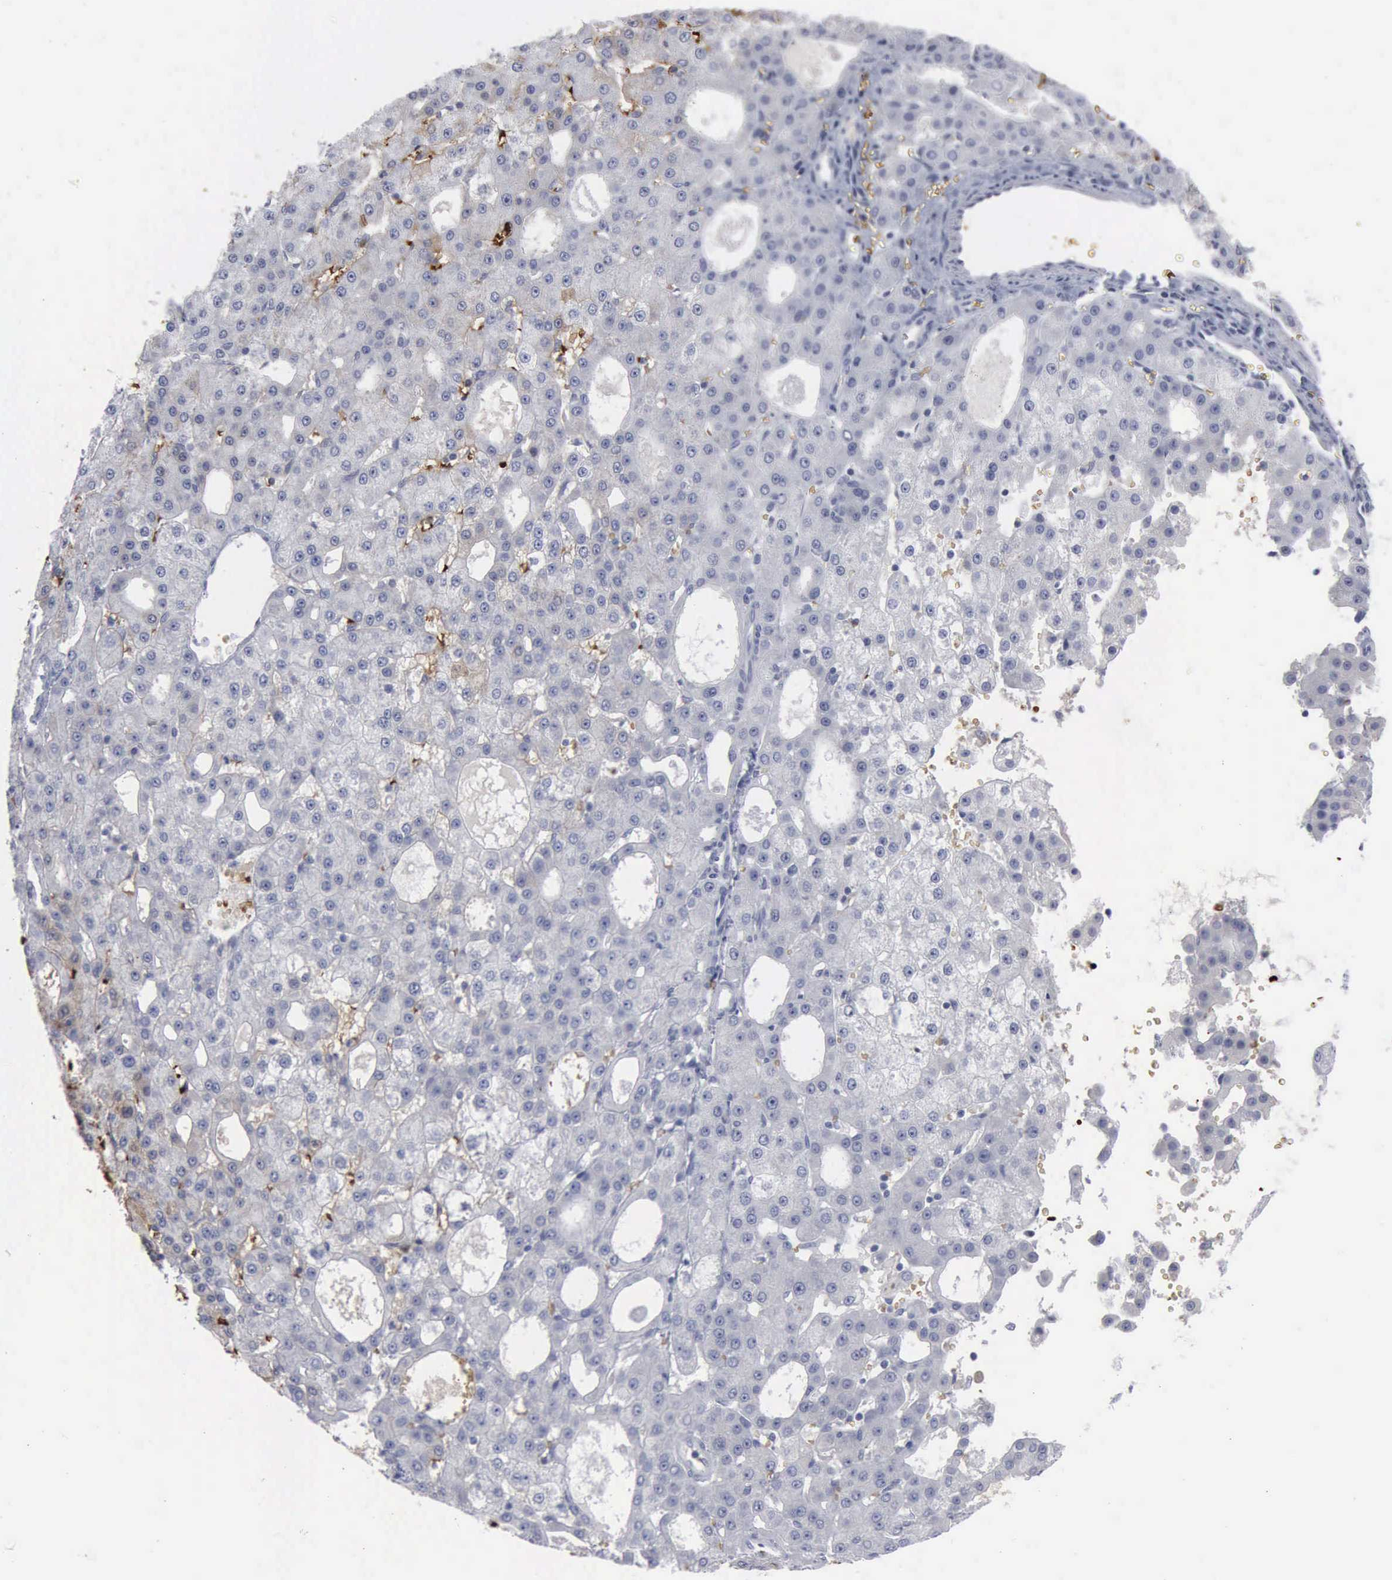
{"staining": {"intensity": "negative", "quantity": "none", "location": "none"}, "tissue": "liver cancer", "cell_type": "Tumor cells", "image_type": "cancer", "snomed": [{"axis": "morphology", "description": "Carcinoma, Hepatocellular, NOS"}, {"axis": "topography", "description": "Liver"}], "caption": "Protein analysis of liver cancer demonstrates no significant expression in tumor cells.", "gene": "TGFB1", "patient": {"sex": "male", "age": 47}}